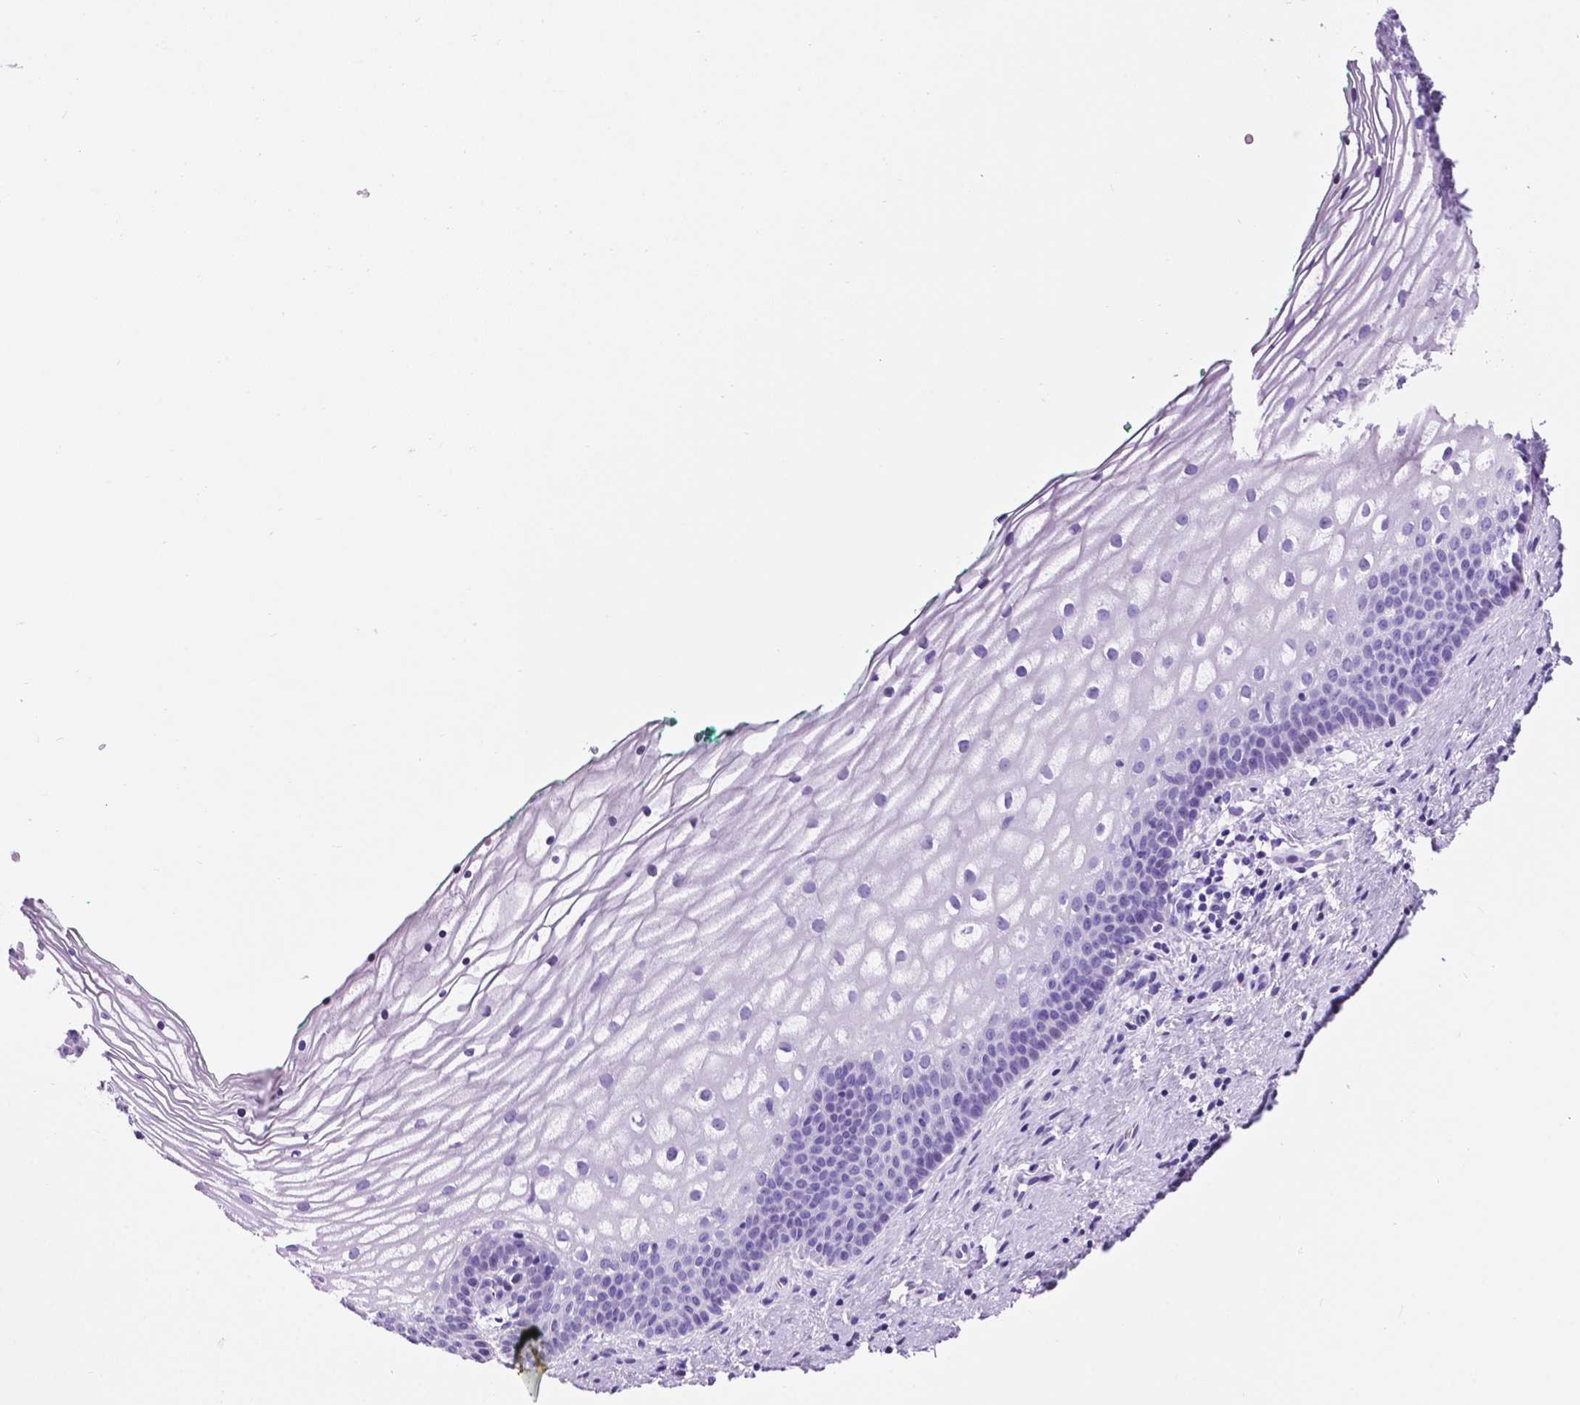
{"staining": {"intensity": "negative", "quantity": "none", "location": "none"}, "tissue": "vagina", "cell_type": "Squamous epithelial cells", "image_type": "normal", "snomed": [{"axis": "morphology", "description": "Normal tissue, NOS"}, {"axis": "topography", "description": "Vagina"}], "caption": "Immunohistochemistry of benign human vagina shows no expression in squamous epithelial cells.", "gene": "C17orf107", "patient": {"sex": "female", "age": 44}}